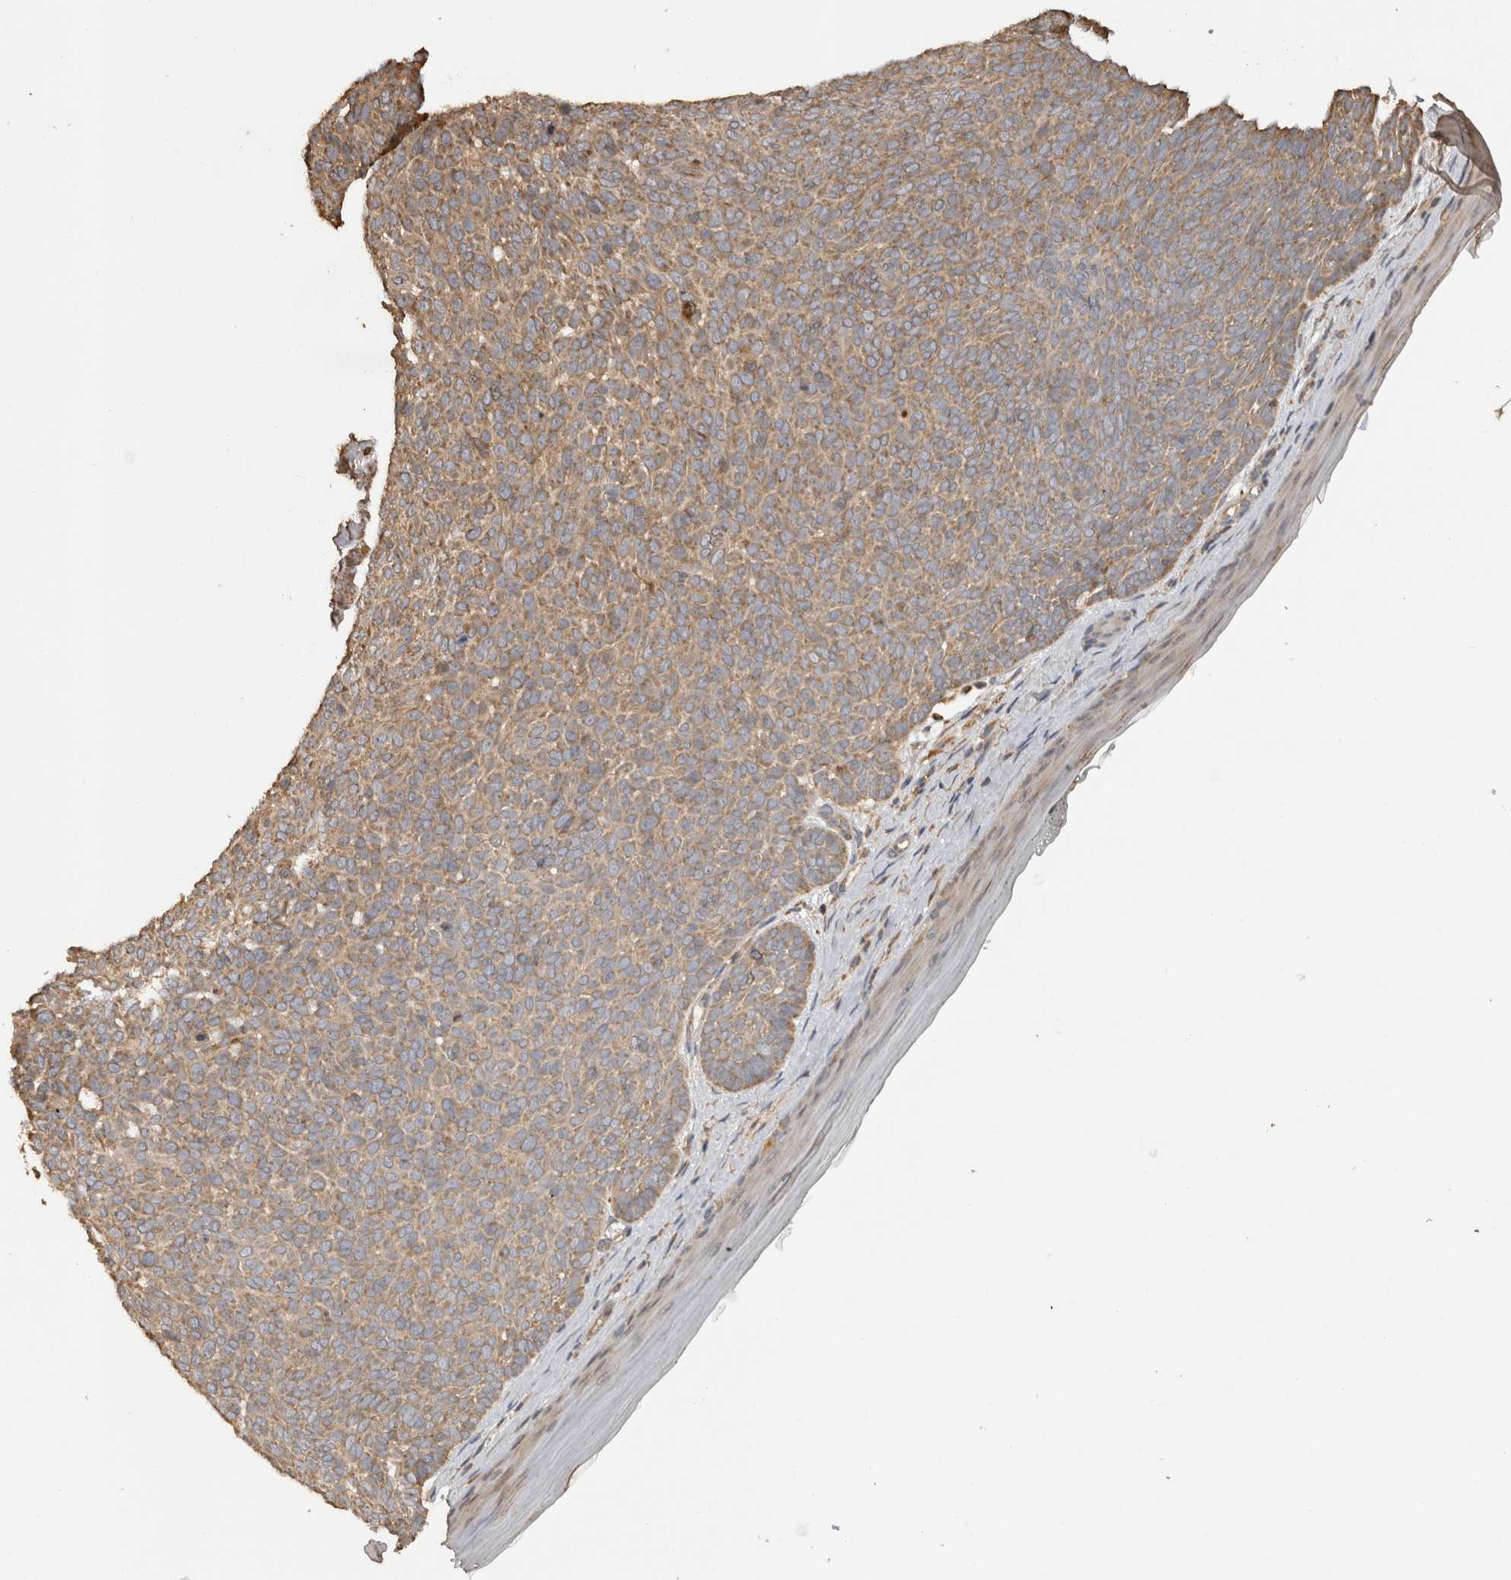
{"staining": {"intensity": "weak", "quantity": ">75%", "location": "cytoplasmic/membranous"}, "tissue": "skin cancer", "cell_type": "Tumor cells", "image_type": "cancer", "snomed": [{"axis": "morphology", "description": "Basal cell carcinoma"}, {"axis": "topography", "description": "Skin"}], "caption": "Protein staining of skin cancer tissue exhibits weak cytoplasmic/membranous expression in about >75% of tumor cells.", "gene": "TBCE", "patient": {"sex": "male", "age": 61}}